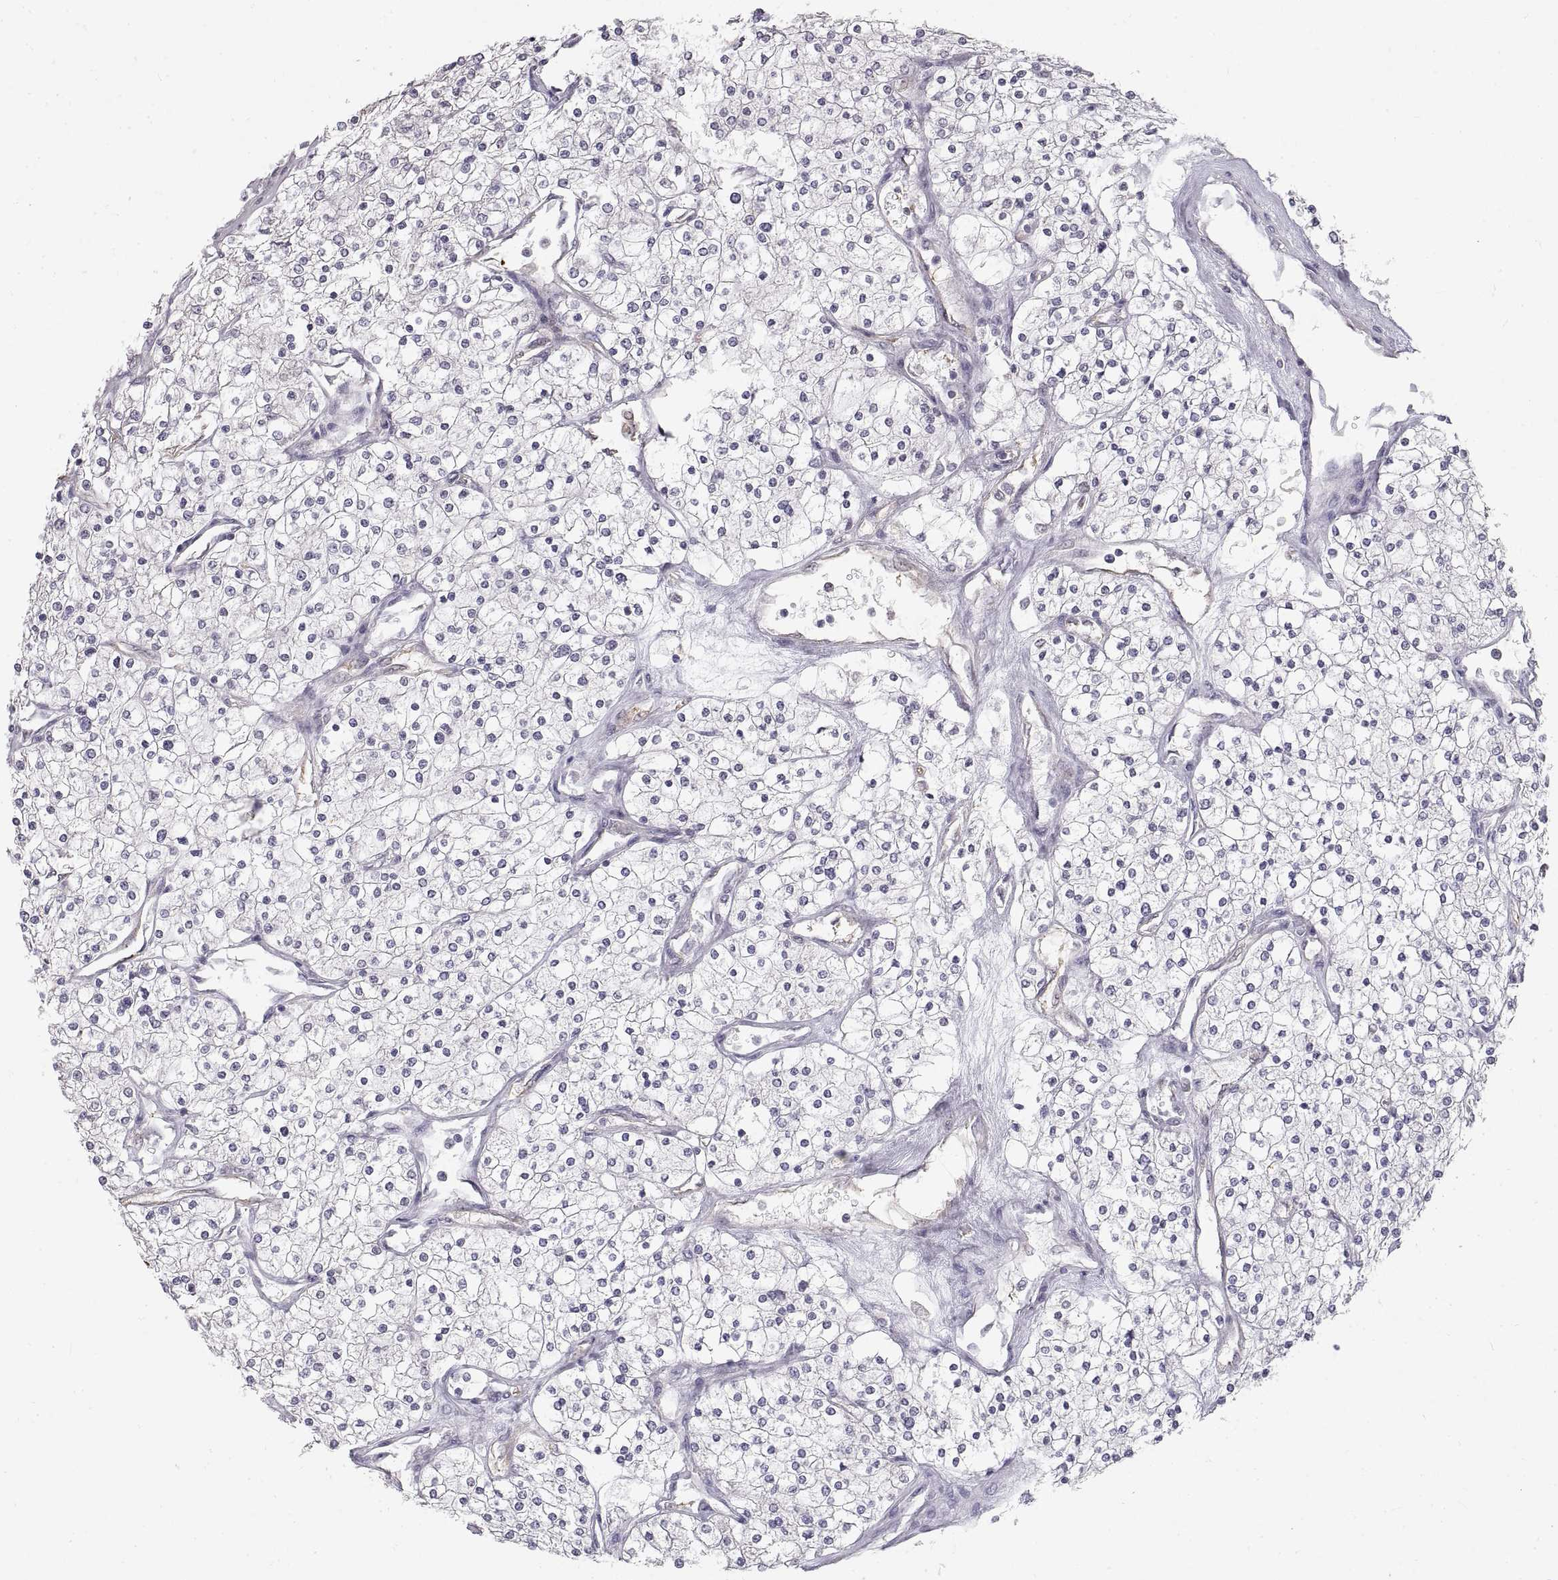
{"staining": {"intensity": "negative", "quantity": "none", "location": "none"}, "tissue": "renal cancer", "cell_type": "Tumor cells", "image_type": "cancer", "snomed": [{"axis": "morphology", "description": "Adenocarcinoma, NOS"}, {"axis": "topography", "description": "Kidney"}], "caption": "This is an immunohistochemistry photomicrograph of human renal cancer. There is no expression in tumor cells.", "gene": "HSP90AB1", "patient": {"sex": "male", "age": 80}}